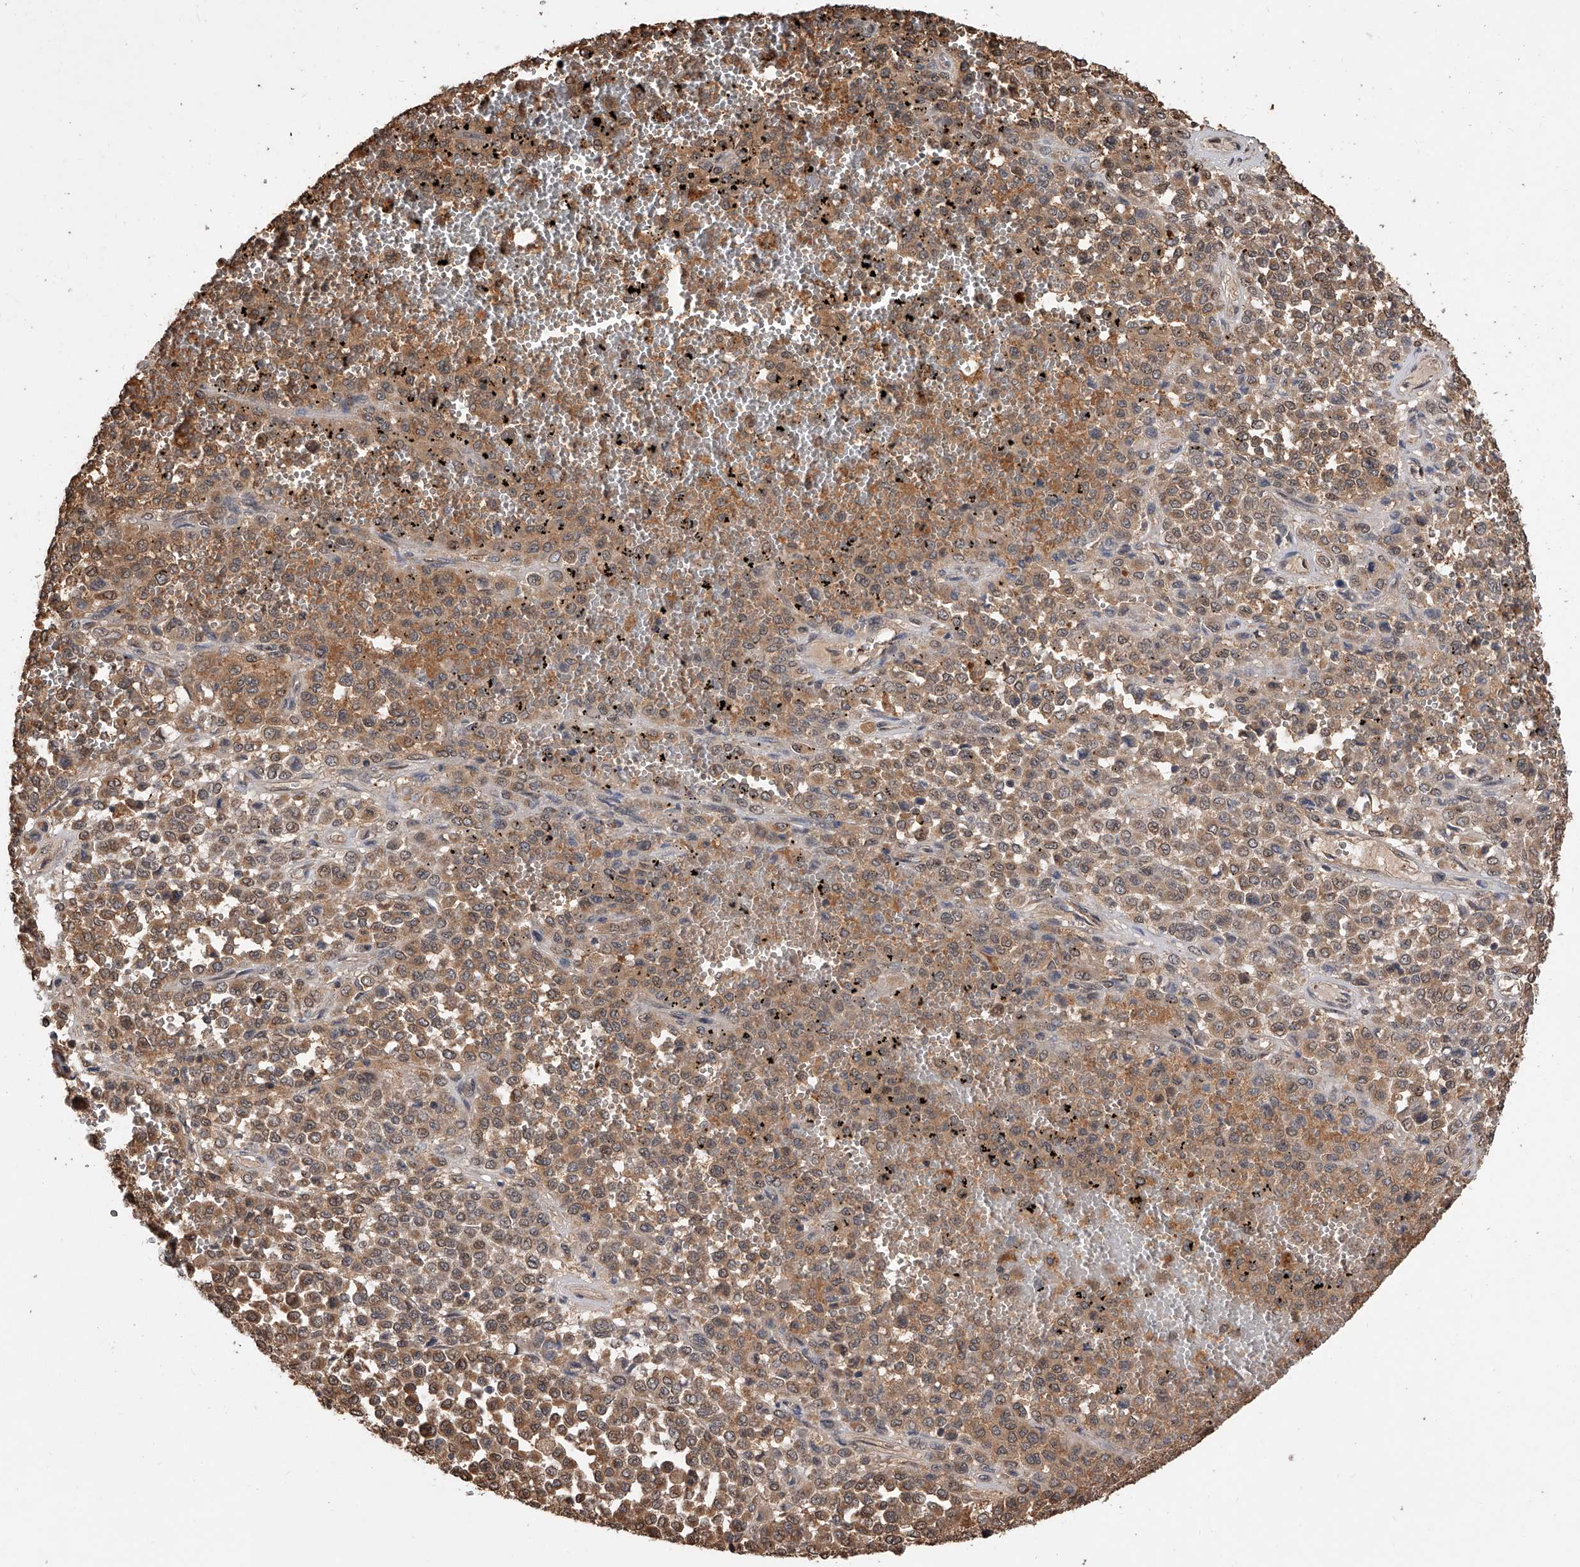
{"staining": {"intensity": "moderate", "quantity": ">75%", "location": "cytoplasmic/membranous,nuclear"}, "tissue": "melanoma", "cell_type": "Tumor cells", "image_type": "cancer", "snomed": [{"axis": "morphology", "description": "Malignant melanoma, Metastatic site"}, {"axis": "topography", "description": "Pancreas"}], "caption": "Moderate cytoplasmic/membranous and nuclear positivity for a protein is present in approximately >75% of tumor cells of malignant melanoma (metastatic site) using IHC.", "gene": "GMDS", "patient": {"sex": "female", "age": 30}}